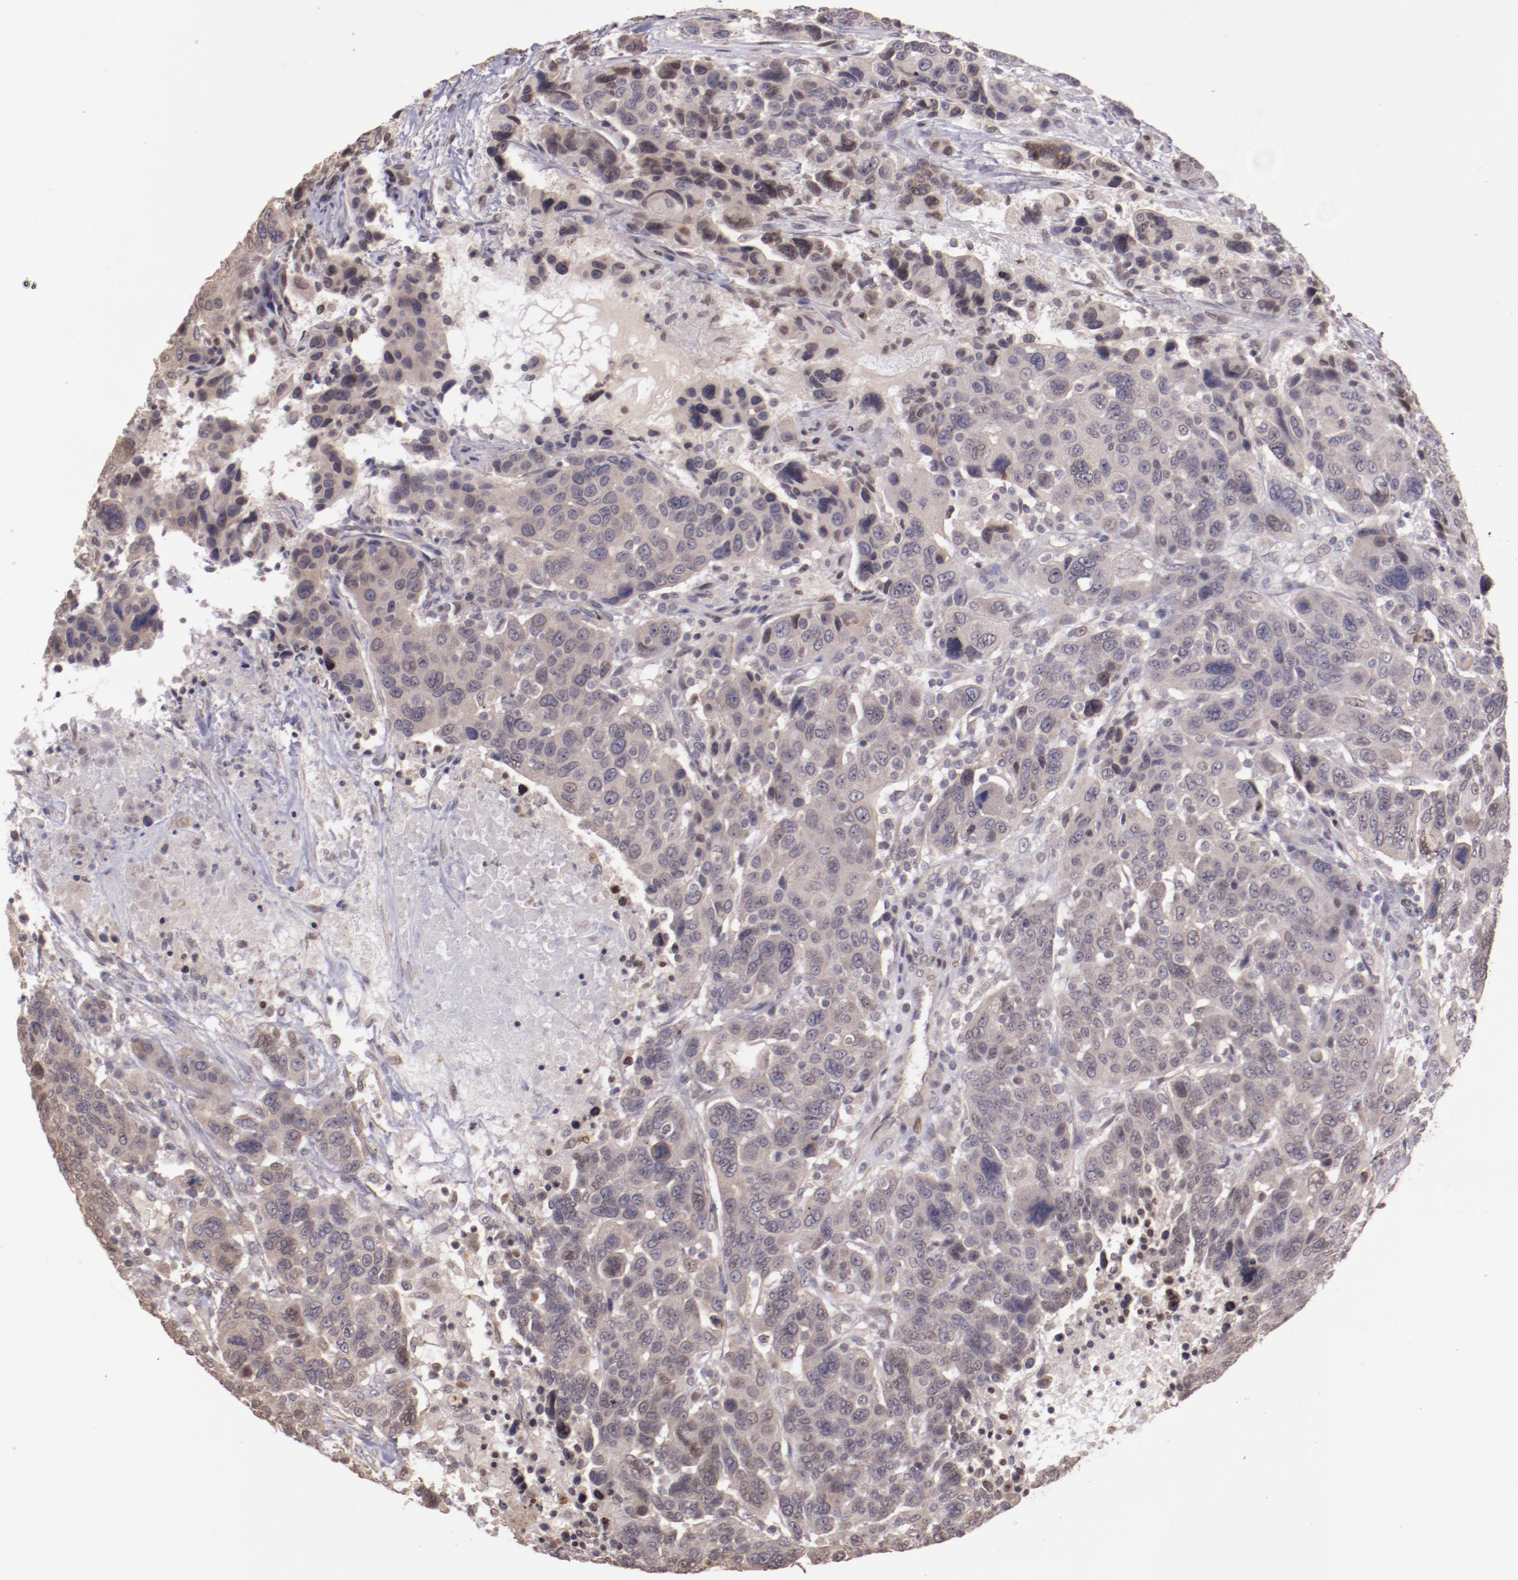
{"staining": {"intensity": "weak", "quantity": ">75%", "location": "cytoplasmic/membranous"}, "tissue": "breast cancer", "cell_type": "Tumor cells", "image_type": "cancer", "snomed": [{"axis": "morphology", "description": "Duct carcinoma"}, {"axis": "topography", "description": "Breast"}], "caption": "DAB (3,3'-diaminobenzidine) immunohistochemical staining of human breast invasive ductal carcinoma exhibits weak cytoplasmic/membranous protein positivity in approximately >75% of tumor cells. (IHC, brightfield microscopy, high magnification).", "gene": "NUP62CL", "patient": {"sex": "female", "age": 37}}